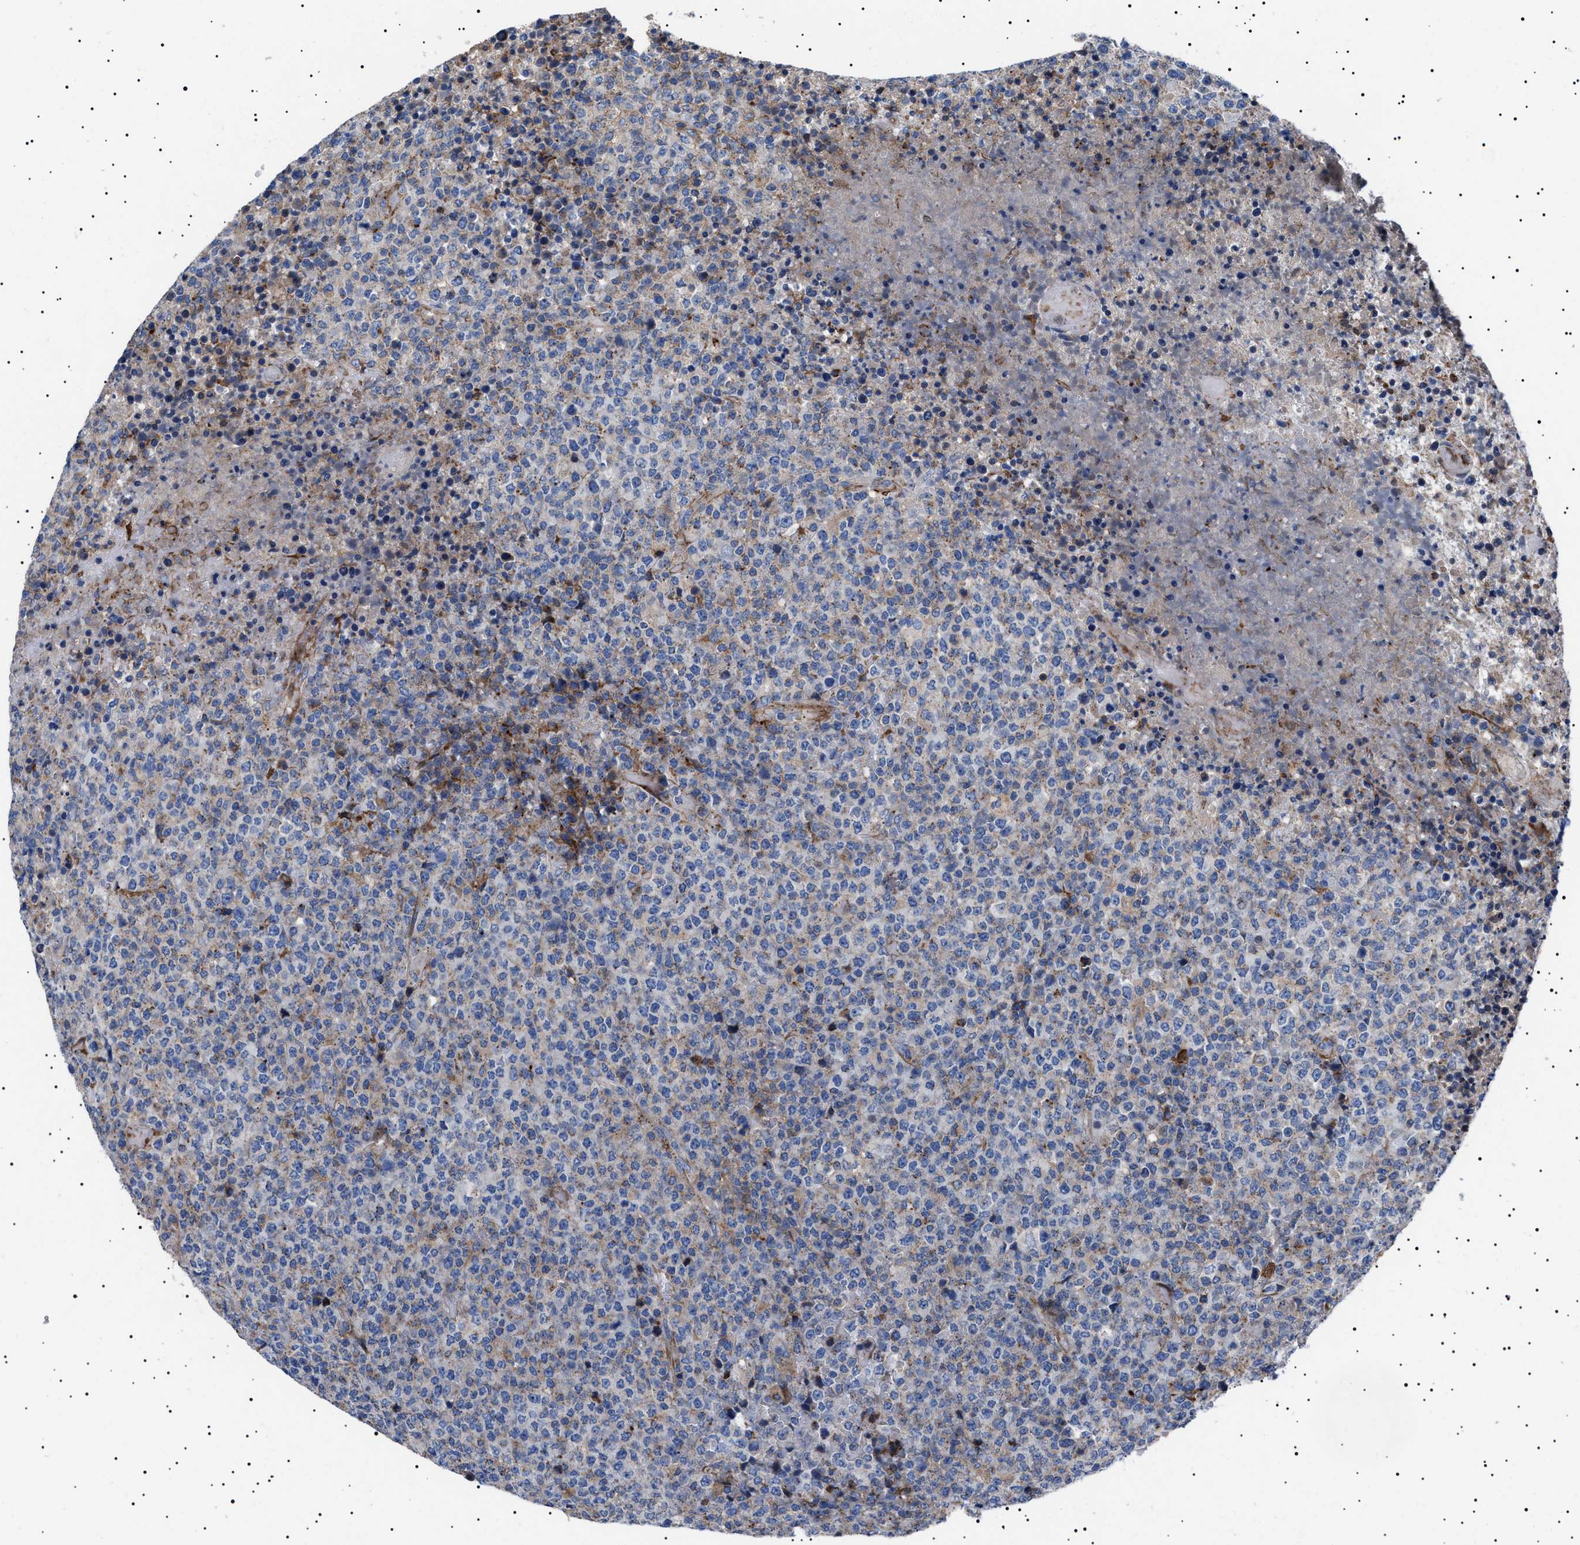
{"staining": {"intensity": "negative", "quantity": "none", "location": "none"}, "tissue": "lymphoma", "cell_type": "Tumor cells", "image_type": "cancer", "snomed": [{"axis": "morphology", "description": "Malignant lymphoma, non-Hodgkin's type, High grade"}, {"axis": "topography", "description": "Lymph node"}], "caption": "This image is of malignant lymphoma, non-Hodgkin's type (high-grade) stained with IHC to label a protein in brown with the nuclei are counter-stained blue. There is no positivity in tumor cells. (Stains: DAB immunohistochemistry with hematoxylin counter stain, Microscopy: brightfield microscopy at high magnification).", "gene": "NEU1", "patient": {"sex": "male", "age": 13}}